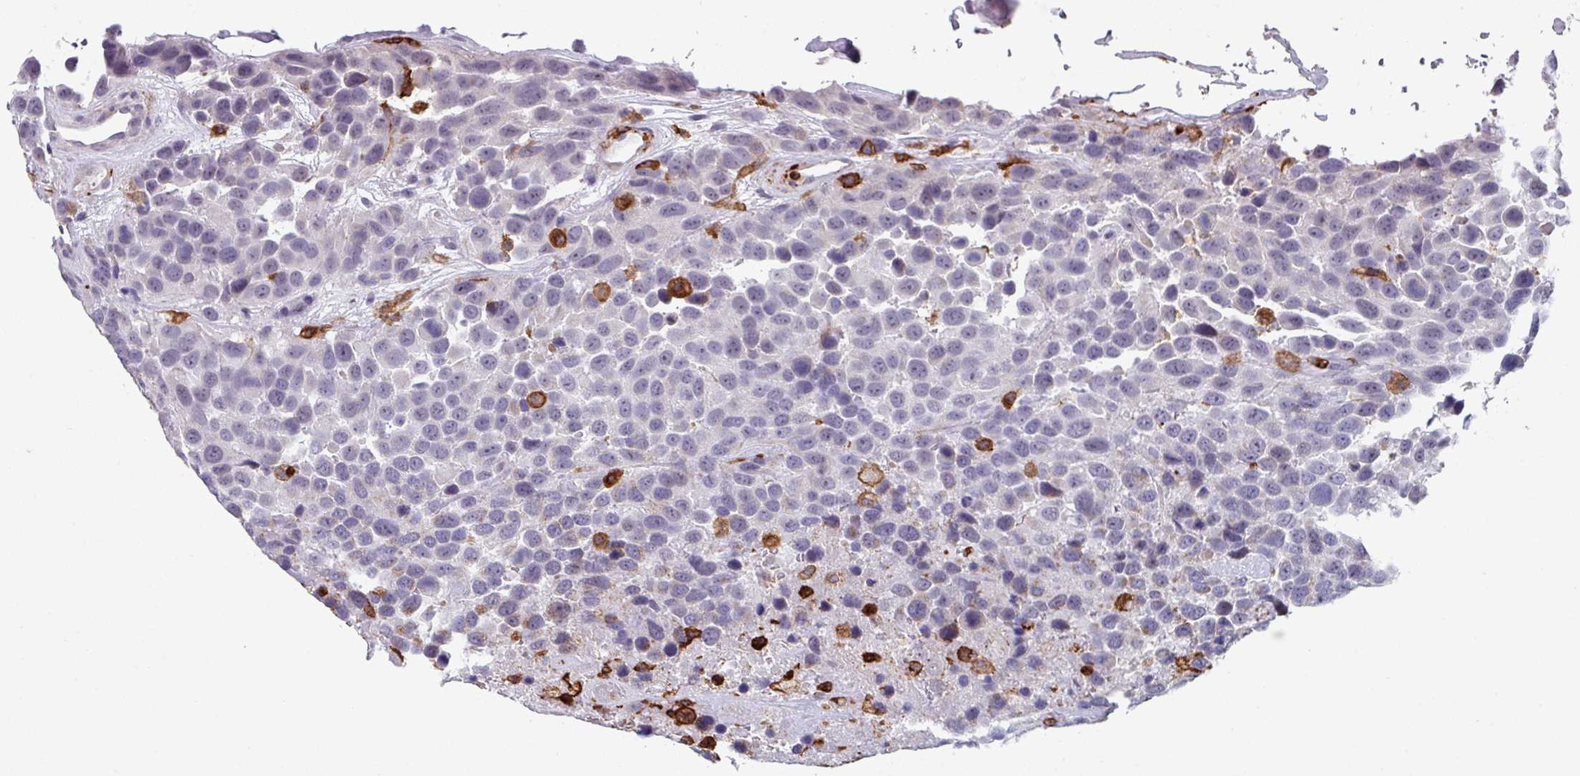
{"staining": {"intensity": "negative", "quantity": "none", "location": "none"}, "tissue": "urothelial cancer", "cell_type": "Tumor cells", "image_type": "cancer", "snomed": [{"axis": "morphology", "description": "Urothelial carcinoma, High grade"}, {"axis": "topography", "description": "Urinary bladder"}], "caption": "There is no significant staining in tumor cells of urothelial cancer.", "gene": "EXOSC5", "patient": {"sex": "female", "age": 70}}